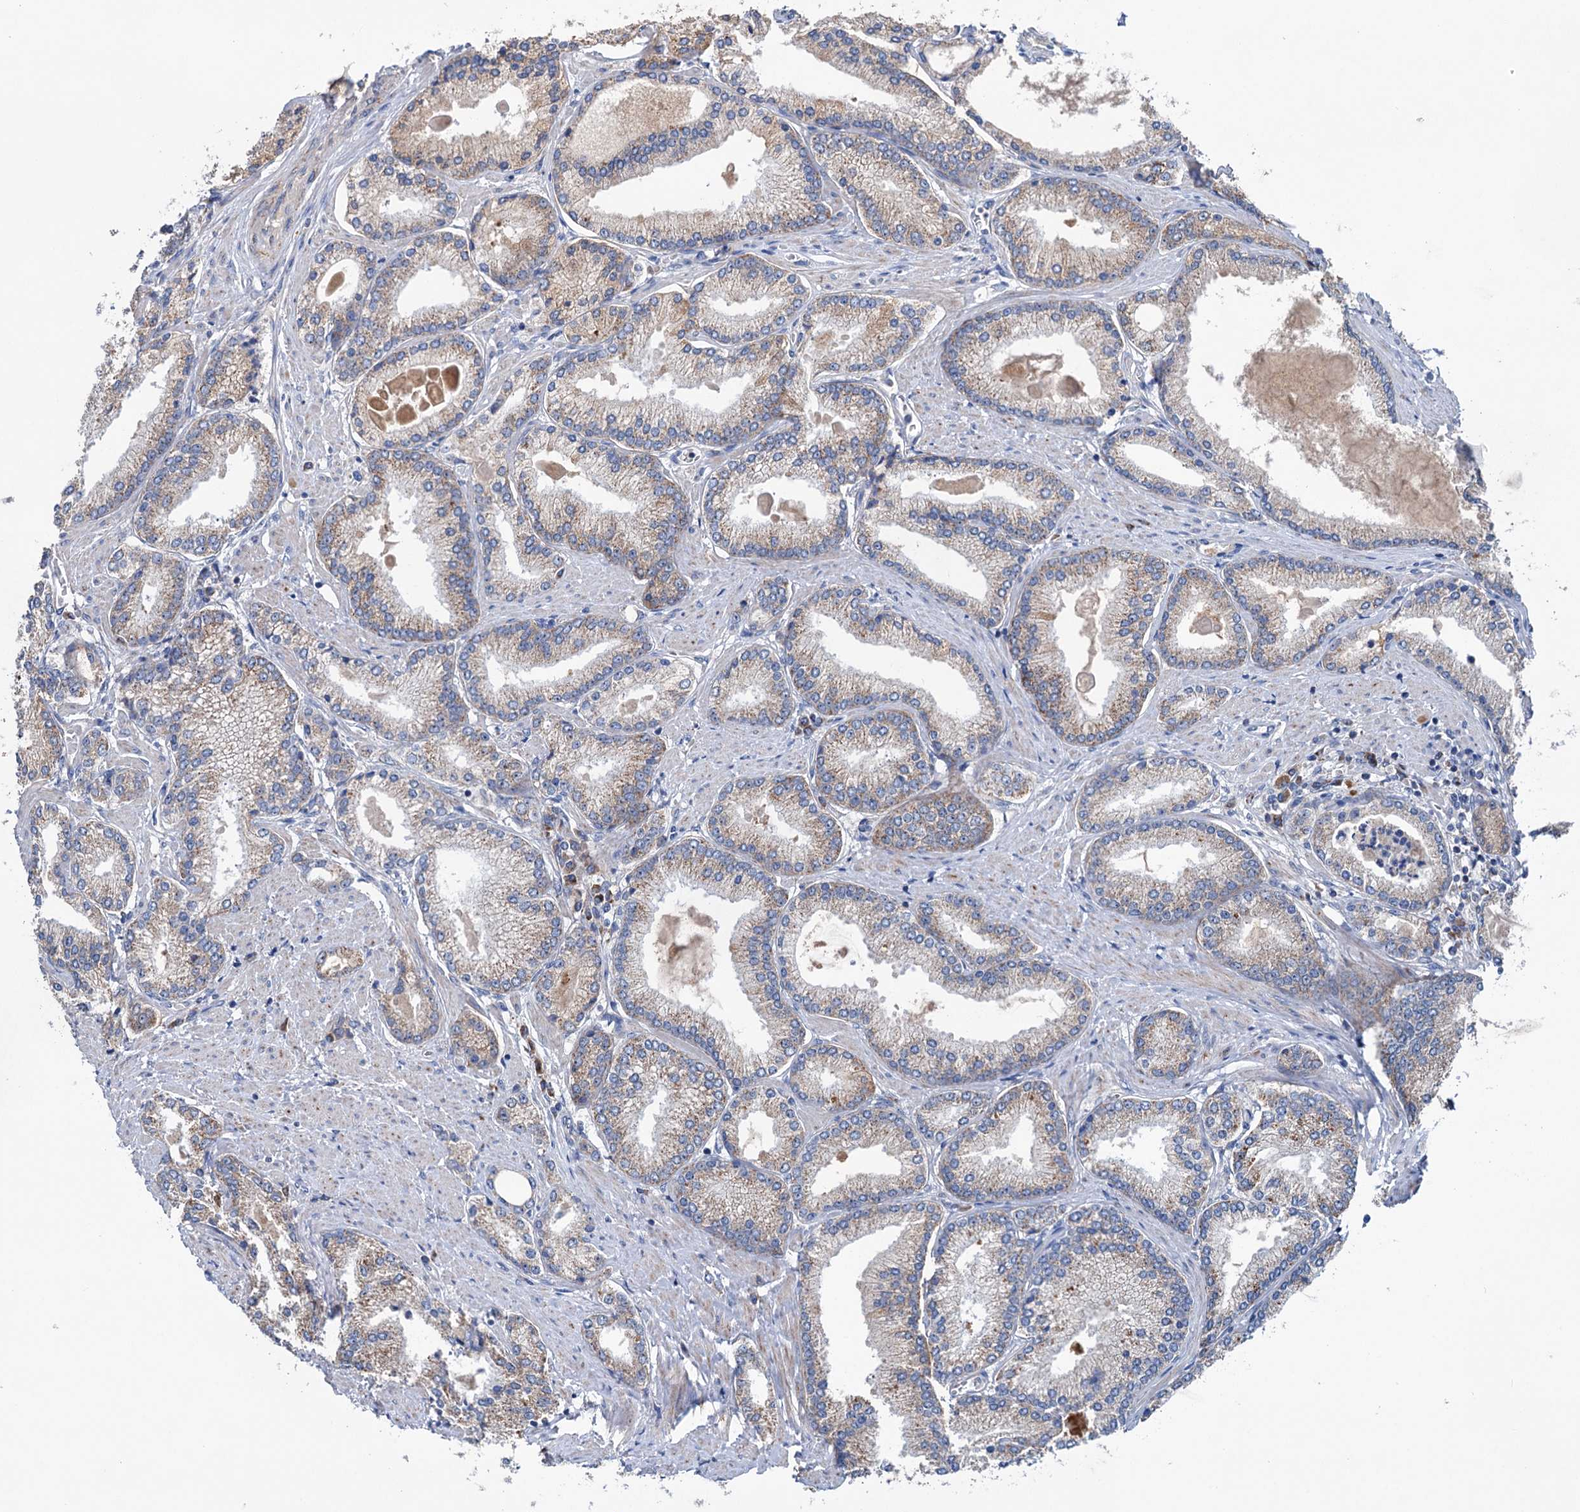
{"staining": {"intensity": "weak", "quantity": ">75%", "location": "cytoplasmic/membranous"}, "tissue": "prostate cancer", "cell_type": "Tumor cells", "image_type": "cancer", "snomed": [{"axis": "morphology", "description": "Adenocarcinoma, High grade"}, {"axis": "topography", "description": "Prostate"}], "caption": "Protein staining of prostate adenocarcinoma (high-grade) tissue shows weak cytoplasmic/membranous expression in approximately >75% of tumor cells.", "gene": "HTR3B", "patient": {"sex": "male", "age": 66}}